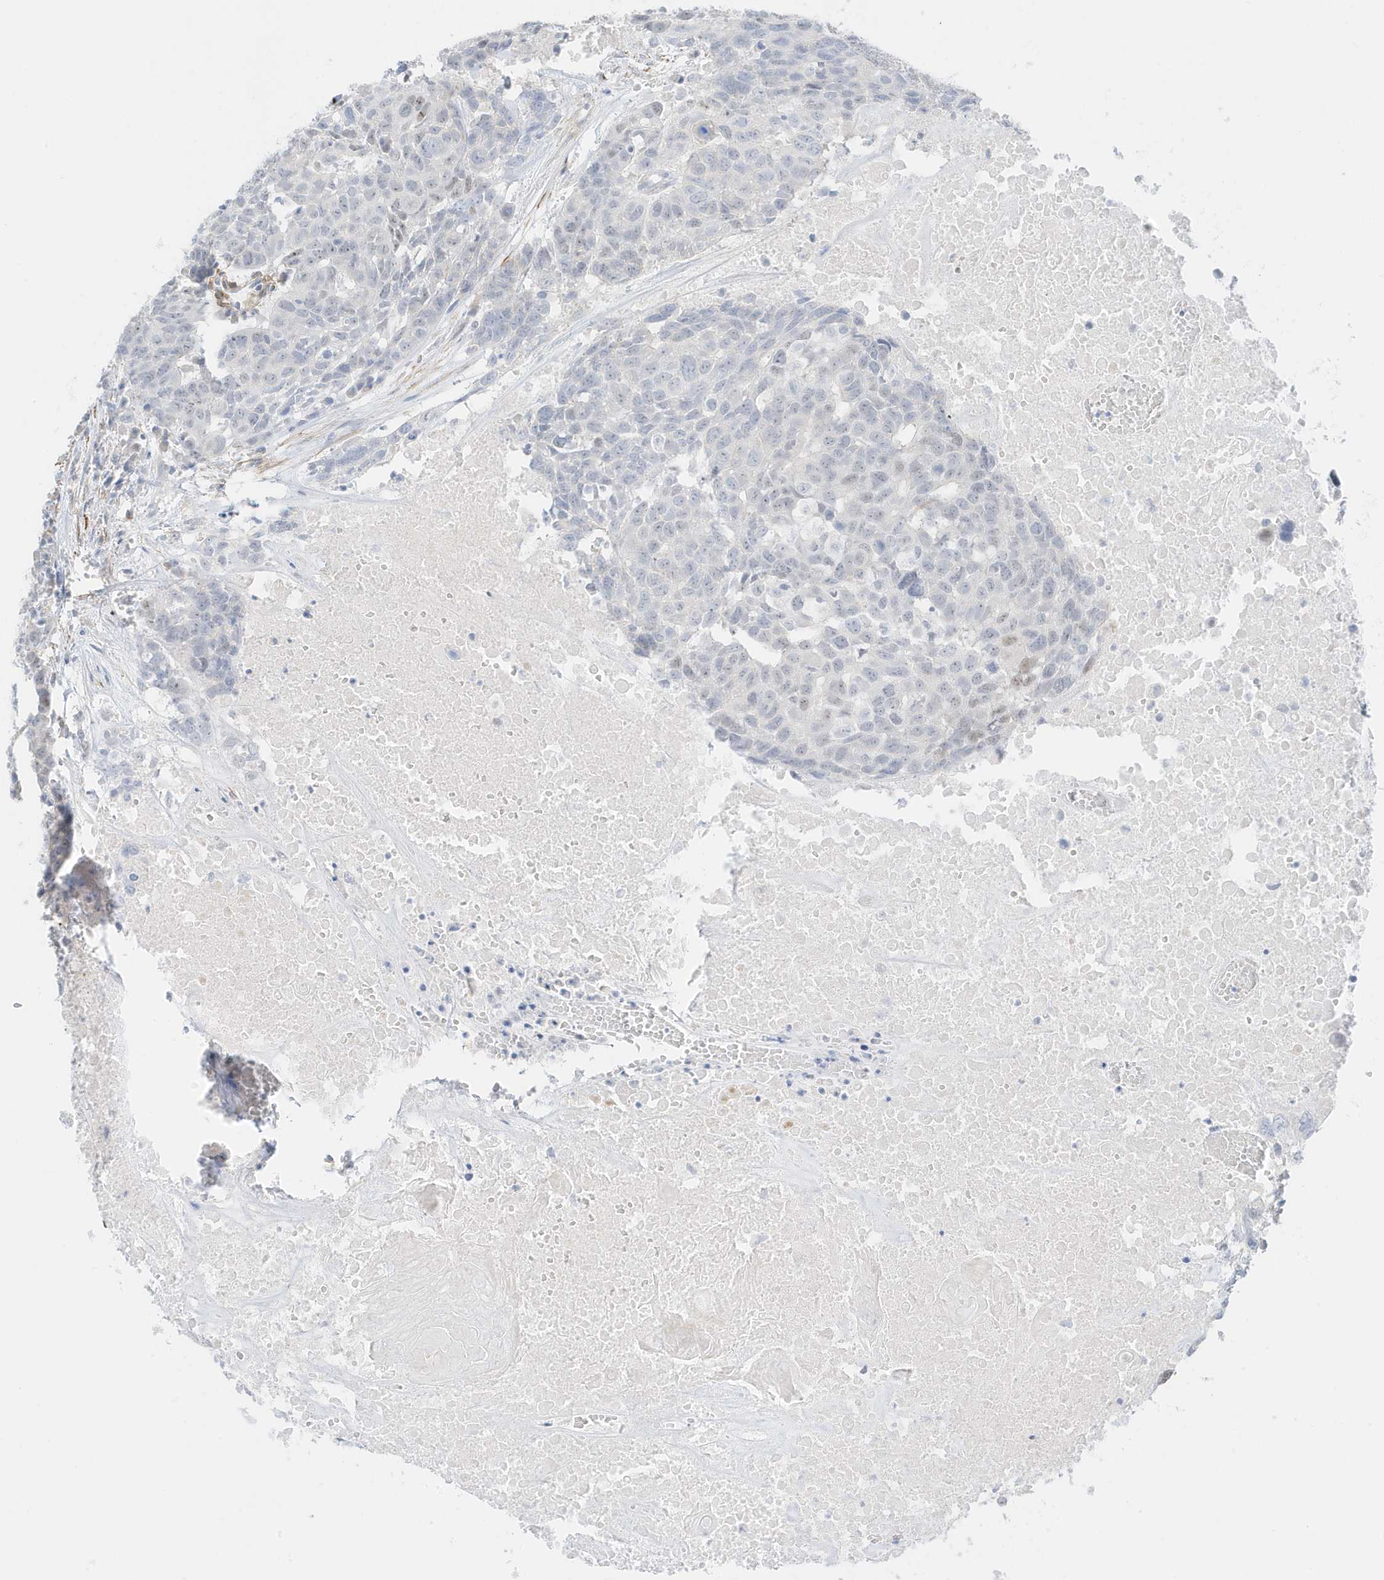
{"staining": {"intensity": "moderate", "quantity": "<25%", "location": "nuclear"}, "tissue": "head and neck cancer", "cell_type": "Tumor cells", "image_type": "cancer", "snomed": [{"axis": "morphology", "description": "Squamous cell carcinoma, NOS"}, {"axis": "topography", "description": "Head-Neck"}], "caption": "Head and neck squamous cell carcinoma stained for a protein shows moderate nuclear positivity in tumor cells.", "gene": "SLC22A13", "patient": {"sex": "male", "age": 66}}